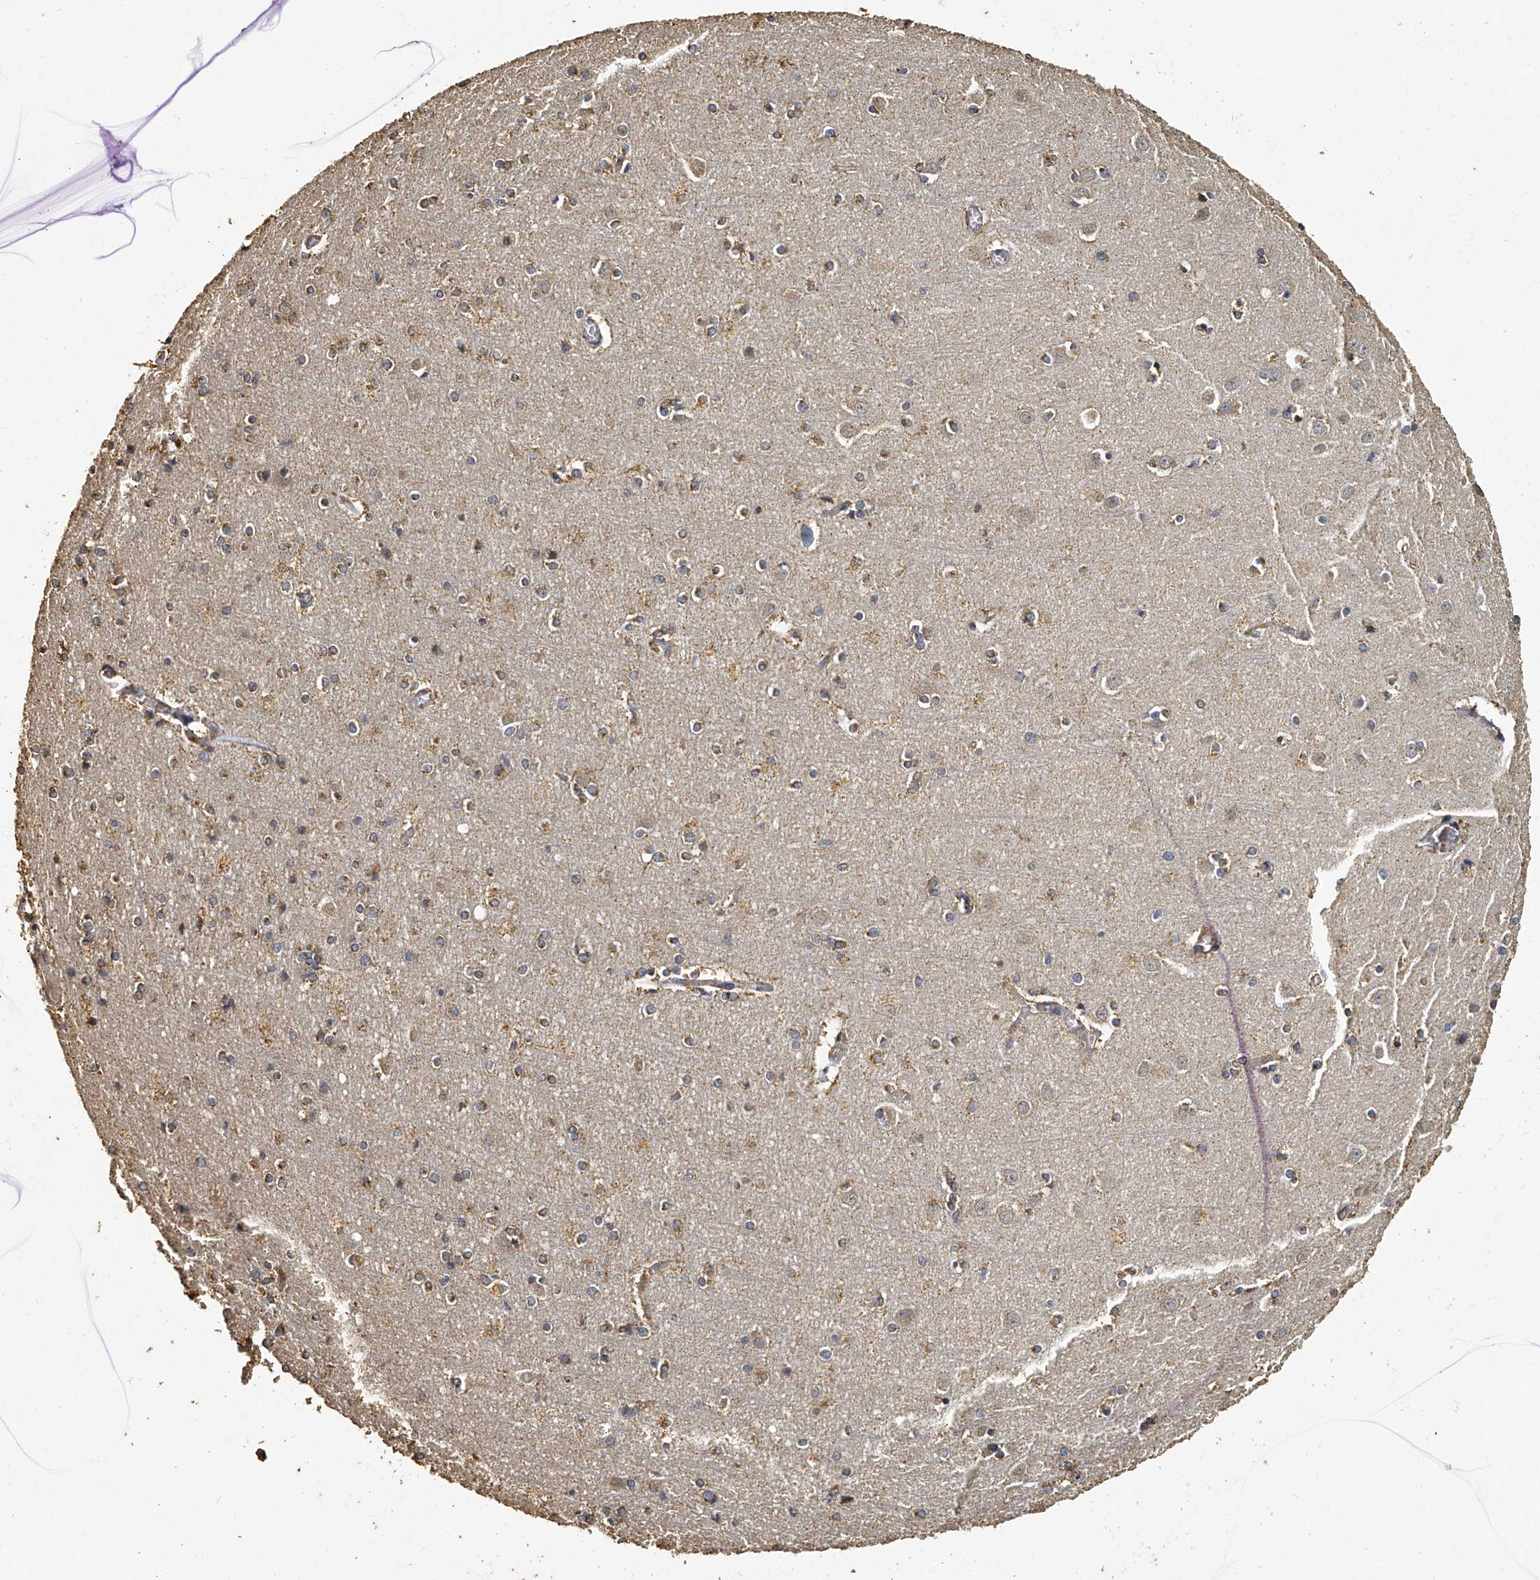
{"staining": {"intensity": "weak", "quantity": ">75%", "location": "cytoplasmic/membranous"}, "tissue": "cerebral cortex", "cell_type": "Endothelial cells", "image_type": "normal", "snomed": [{"axis": "morphology", "description": "Normal tissue, NOS"}, {"axis": "topography", "description": "Cerebral cortex"}], "caption": "High-magnification brightfield microscopy of benign cerebral cortex stained with DAB (brown) and counterstained with hematoxylin (blue). endothelial cells exhibit weak cytoplasmic/membranous staining is appreciated in approximately>75% of cells.", "gene": "MRPL28", "patient": {"sex": "male", "age": 54}}